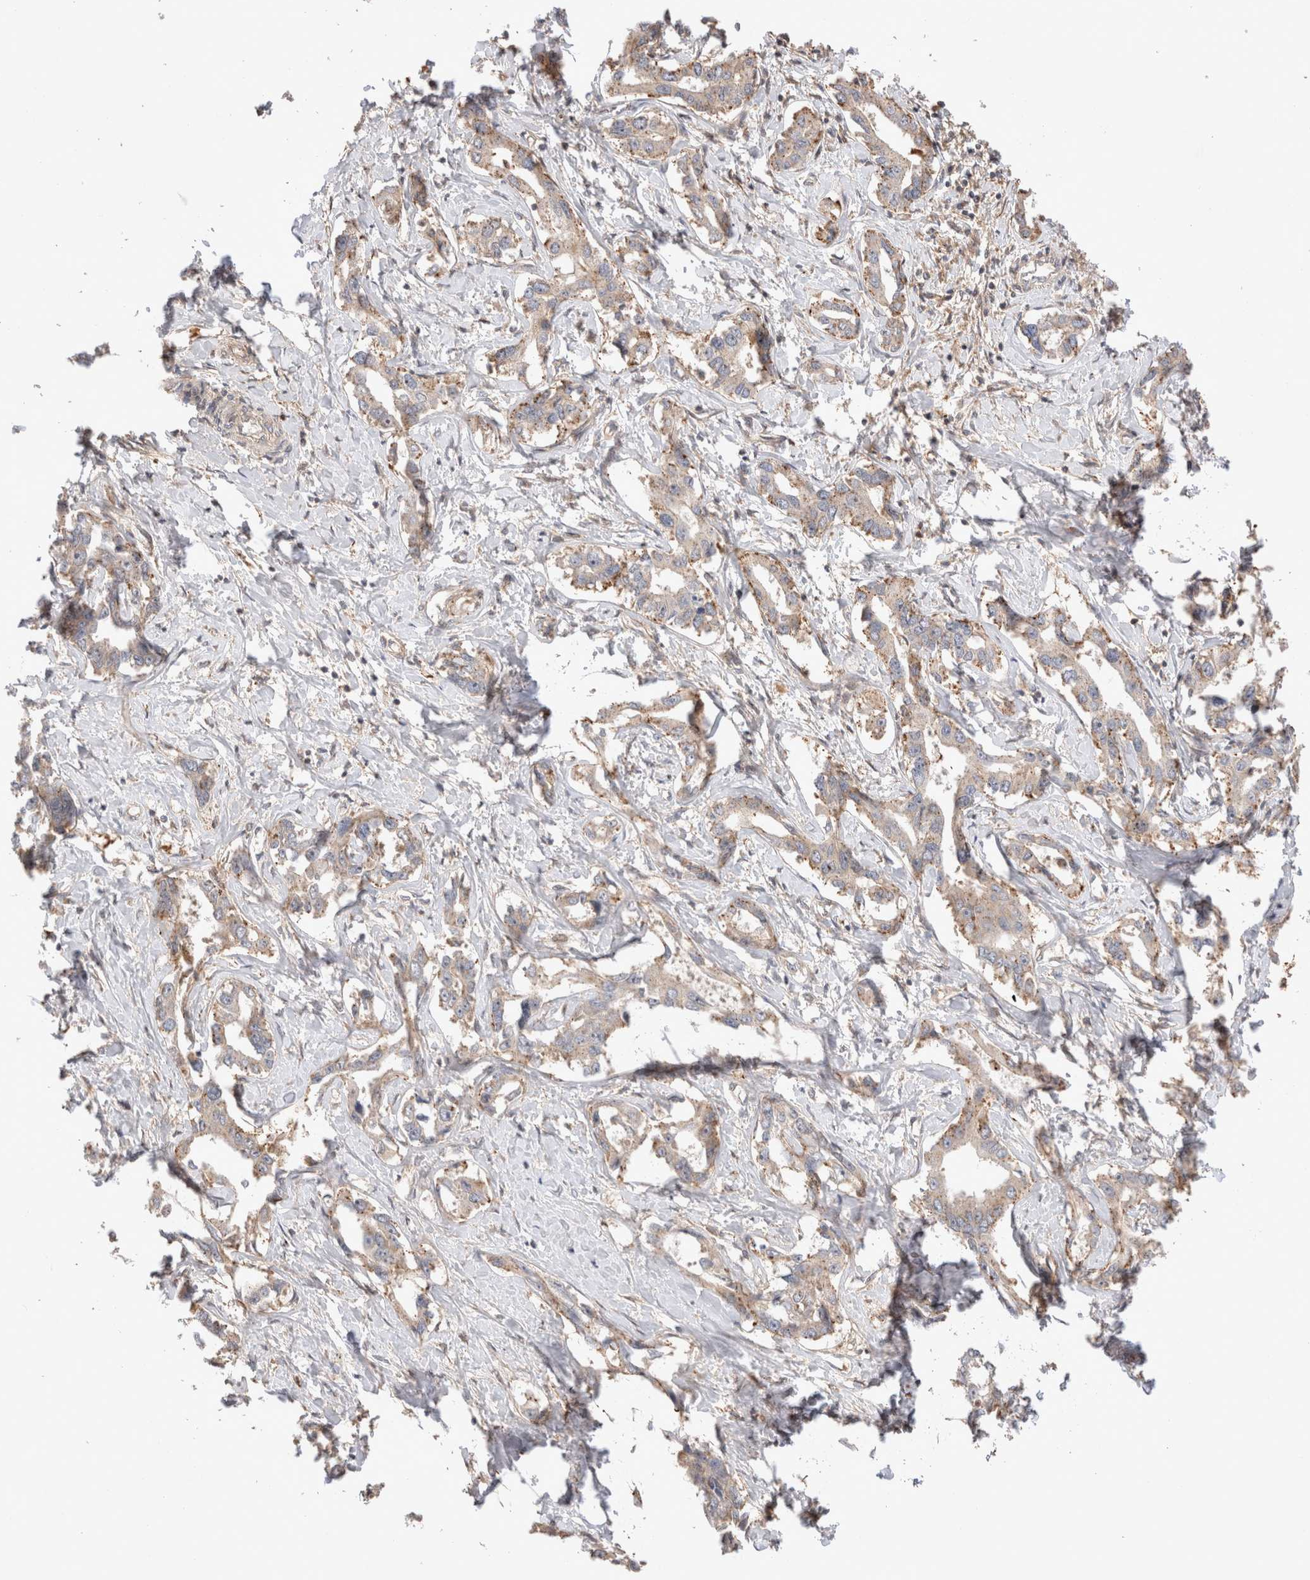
{"staining": {"intensity": "moderate", "quantity": ">75%", "location": "cytoplasmic/membranous"}, "tissue": "liver cancer", "cell_type": "Tumor cells", "image_type": "cancer", "snomed": [{"axis": "morphology", "description": "Cholangiocarcinoma"}, {"axis": "topography", "description": "Liver"}], "caption": "Liver cancer stained with IHC reveals moderate cytoplasmic/membranous expression in approximately >75% of tumor cells.", "gene": "VPS28", "patient": {"sex": "male", "age": 59}}